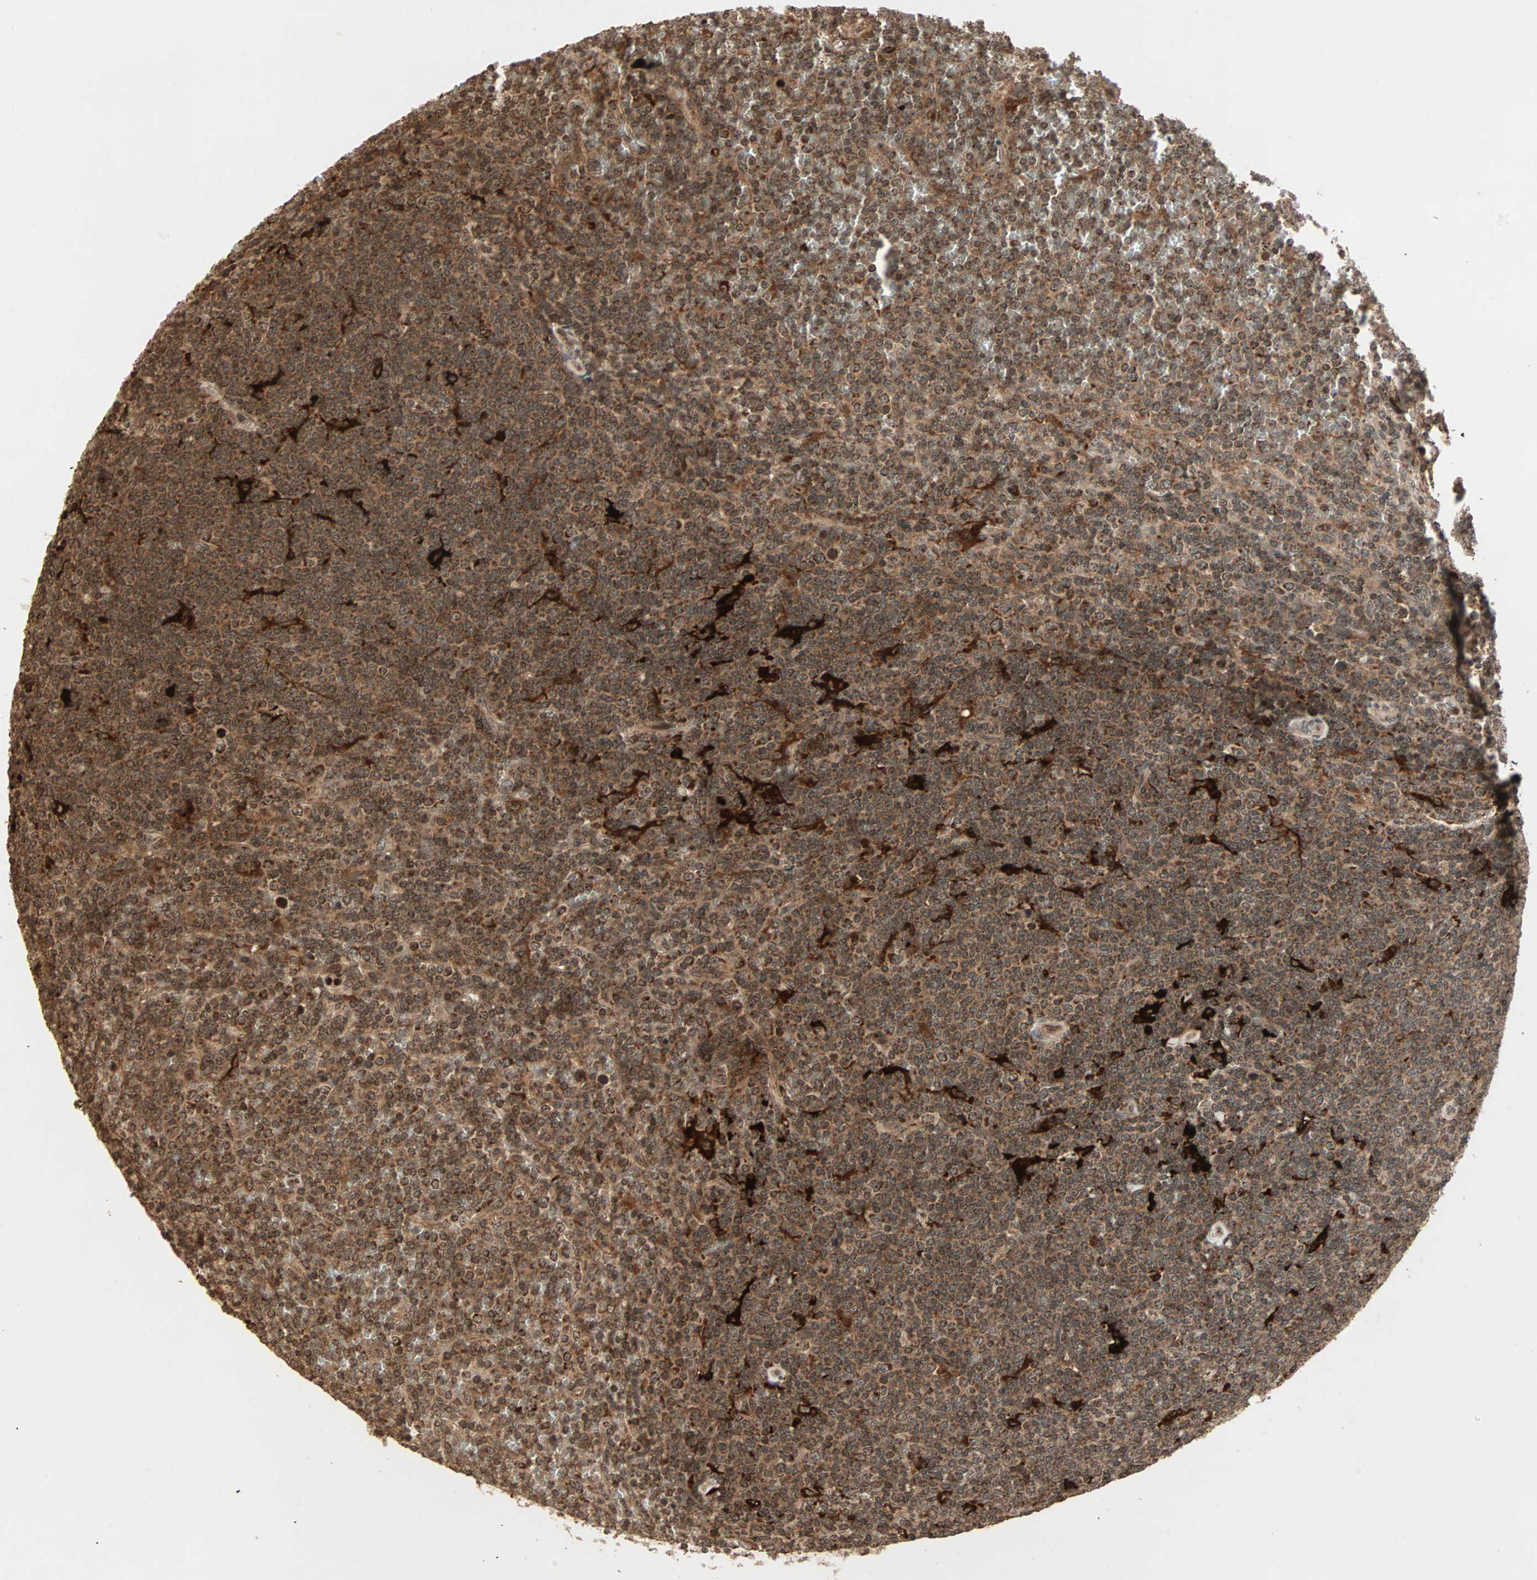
{"staining": {"intensity": "moderate", "quantity": ">75%", "location": "cytoplasmic/membranous,nuclear"}, "tissue": "lymphoma", "cell_type": "Tumor cells", "image_type": "cancer", "snomed": [{"axis": "morphology", "description": "Malignant lymphoma, non-Hodgkin's type, Low grade"}, {"axis": "topography", "description": "Spleen"}], "caption": "A brown stain labels moderate cytoplasmic/membranous and nuclear positivity of a protein in malignant lymphoma, non-Hodgkin's type (low-grade) tumor cells.", "gene": "RFFL", "patient": {"sex": "female", "age": 19}}